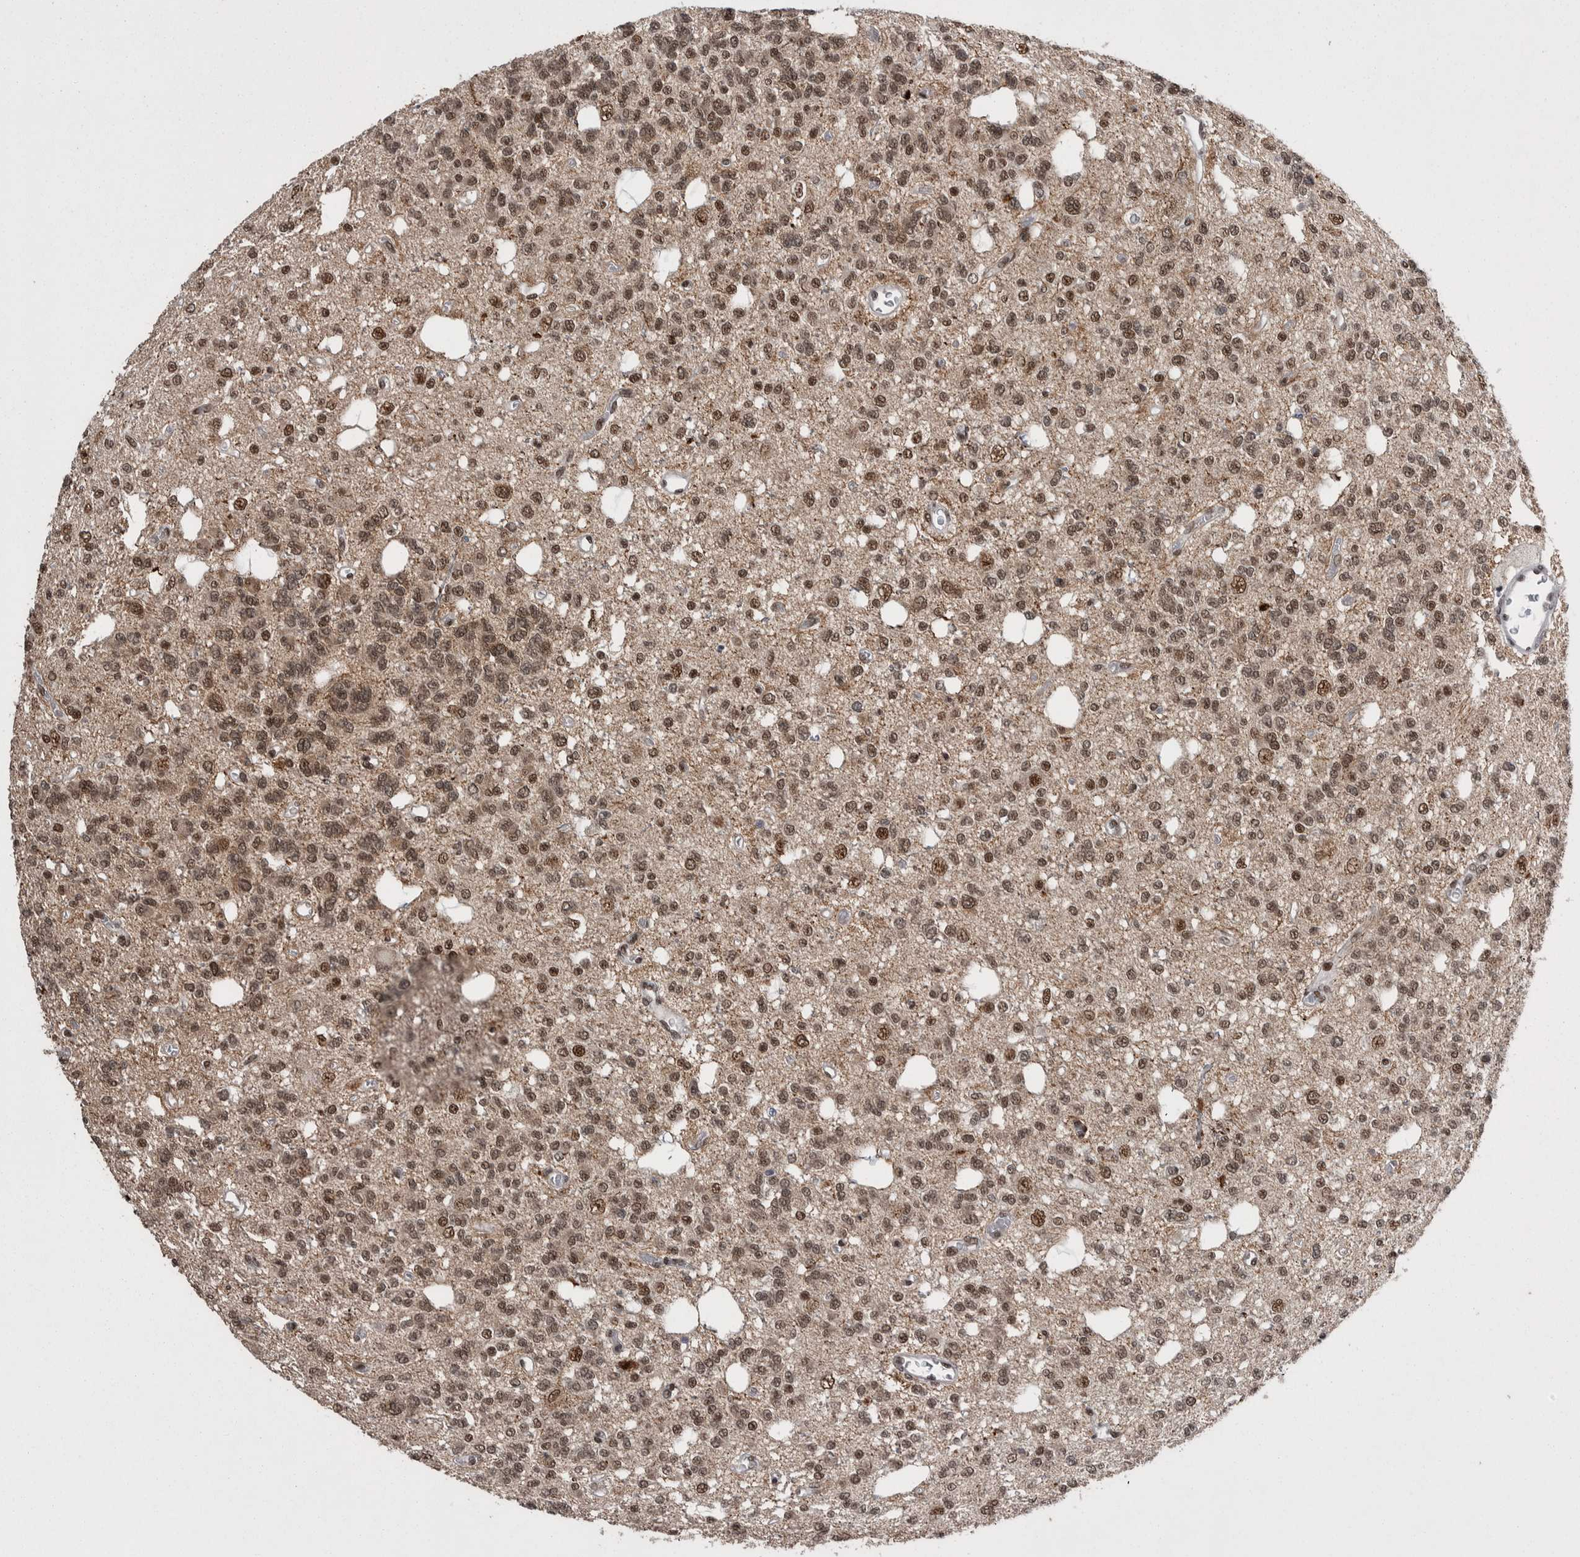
{"staining": {"intensity": "moderate", "quantity": ">75%", "location": "nuclear"}, "tissue": "glioma", "cell_type": "Tumor cells", "image_type": "cancer", "snomed": [{"axis": "morphology", "description": "Glioma, malignant, Low grade"}, {"axis": "topography", "description": "Brain"}], "caption": "Glioma was stained to show a protein in brown. There is medium levels of moderate nuclear positivity in about >75% of tumor cells.", "gene": "DMTF1", "patient": {"sex": "male", "age": 38}}